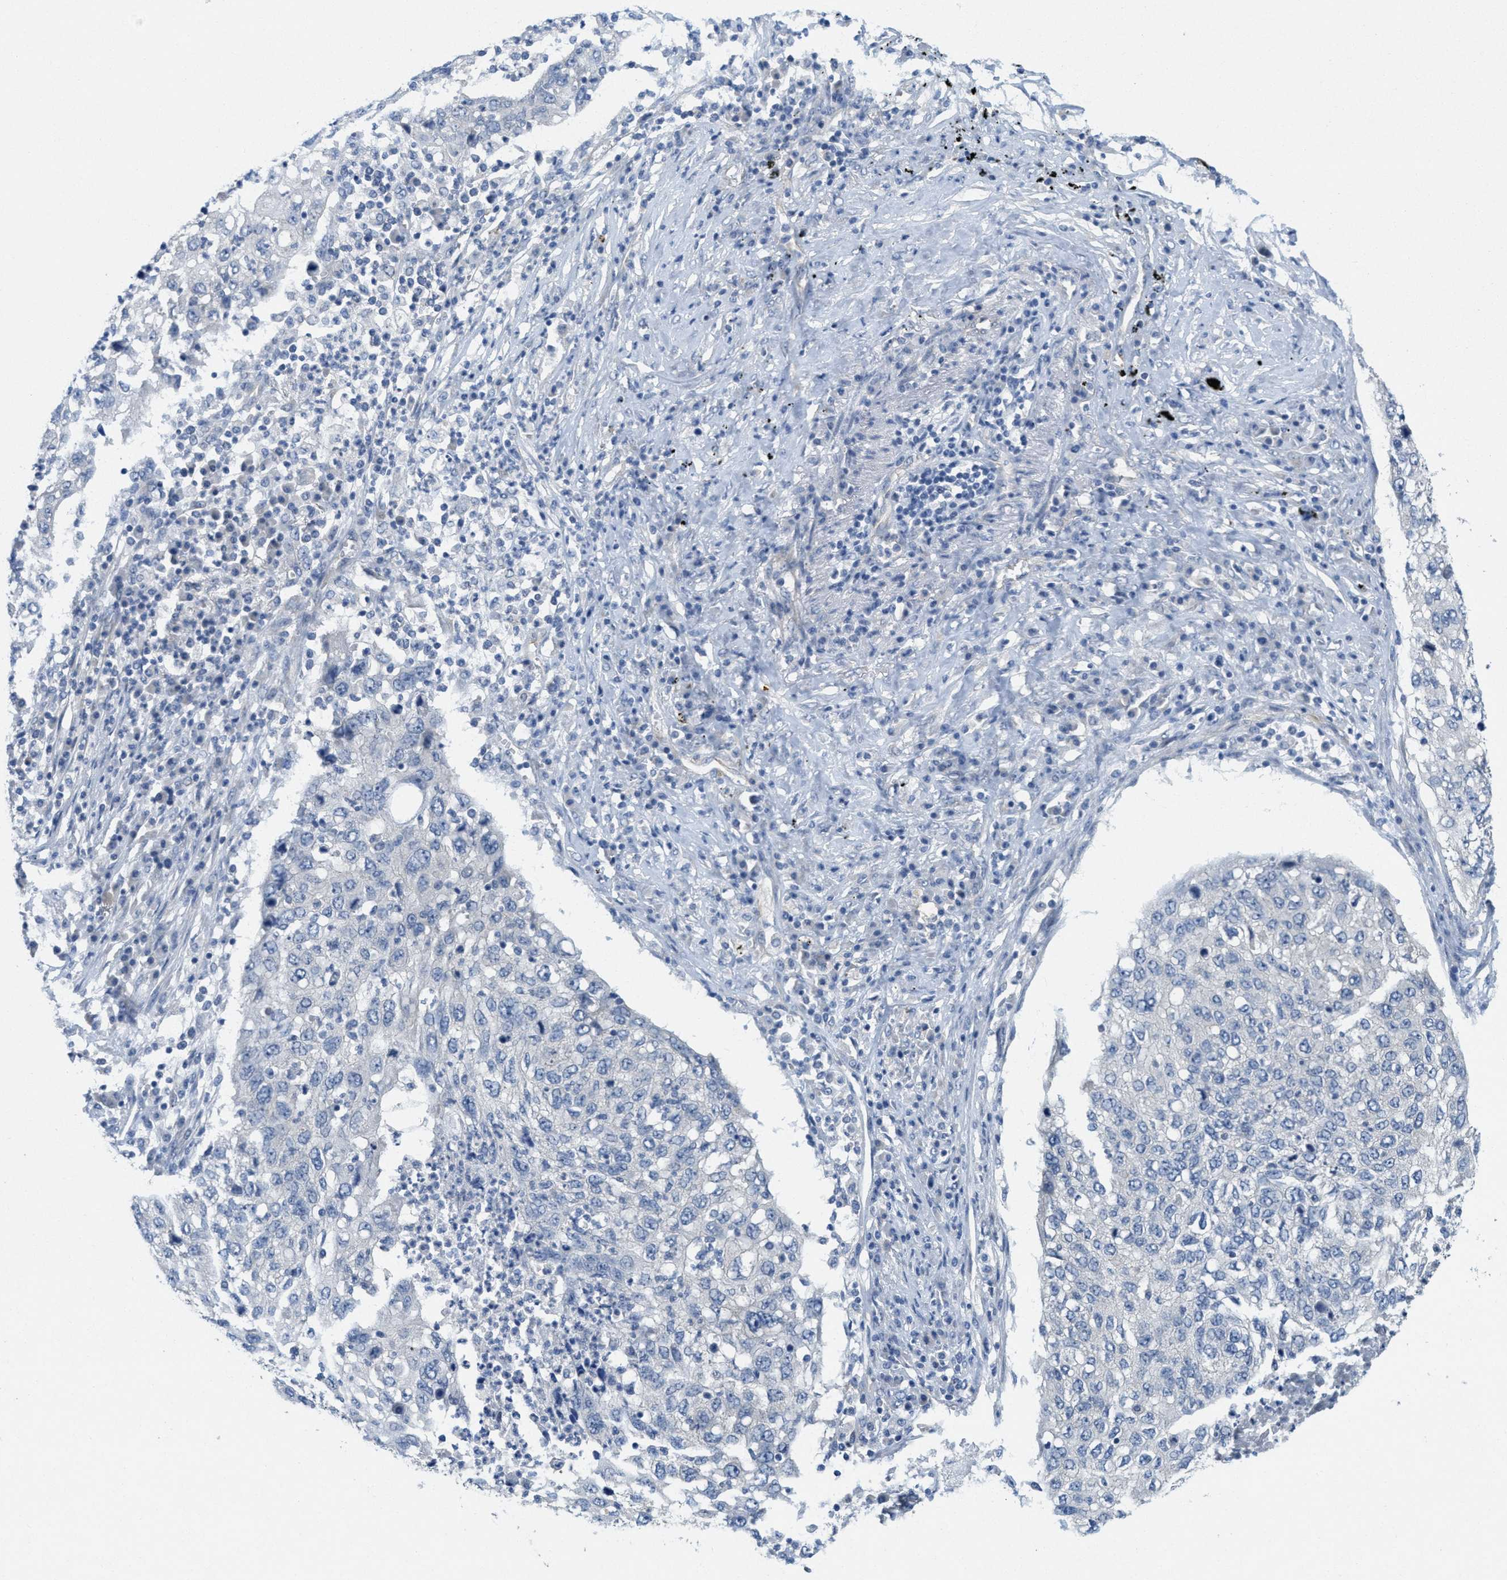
{"staining": {"intensity": "negative", "quantity": "none", "location": "none"}, "tissue": "lung cancer", "cell_type": "Tumor cells", "image_type": "cancer", "snomed": [{"axis": "morphology", "description": "Squamous cell carcinoma, NOS"}, {"axis": "topography", "description": "Lung"}], "caption": "A micrograph of human squamous cell carcinoma (lung) is negative for staining in tumor cells.", "gene": "ZFYVE9", "patient": {"sex": "female", "age": 63}}